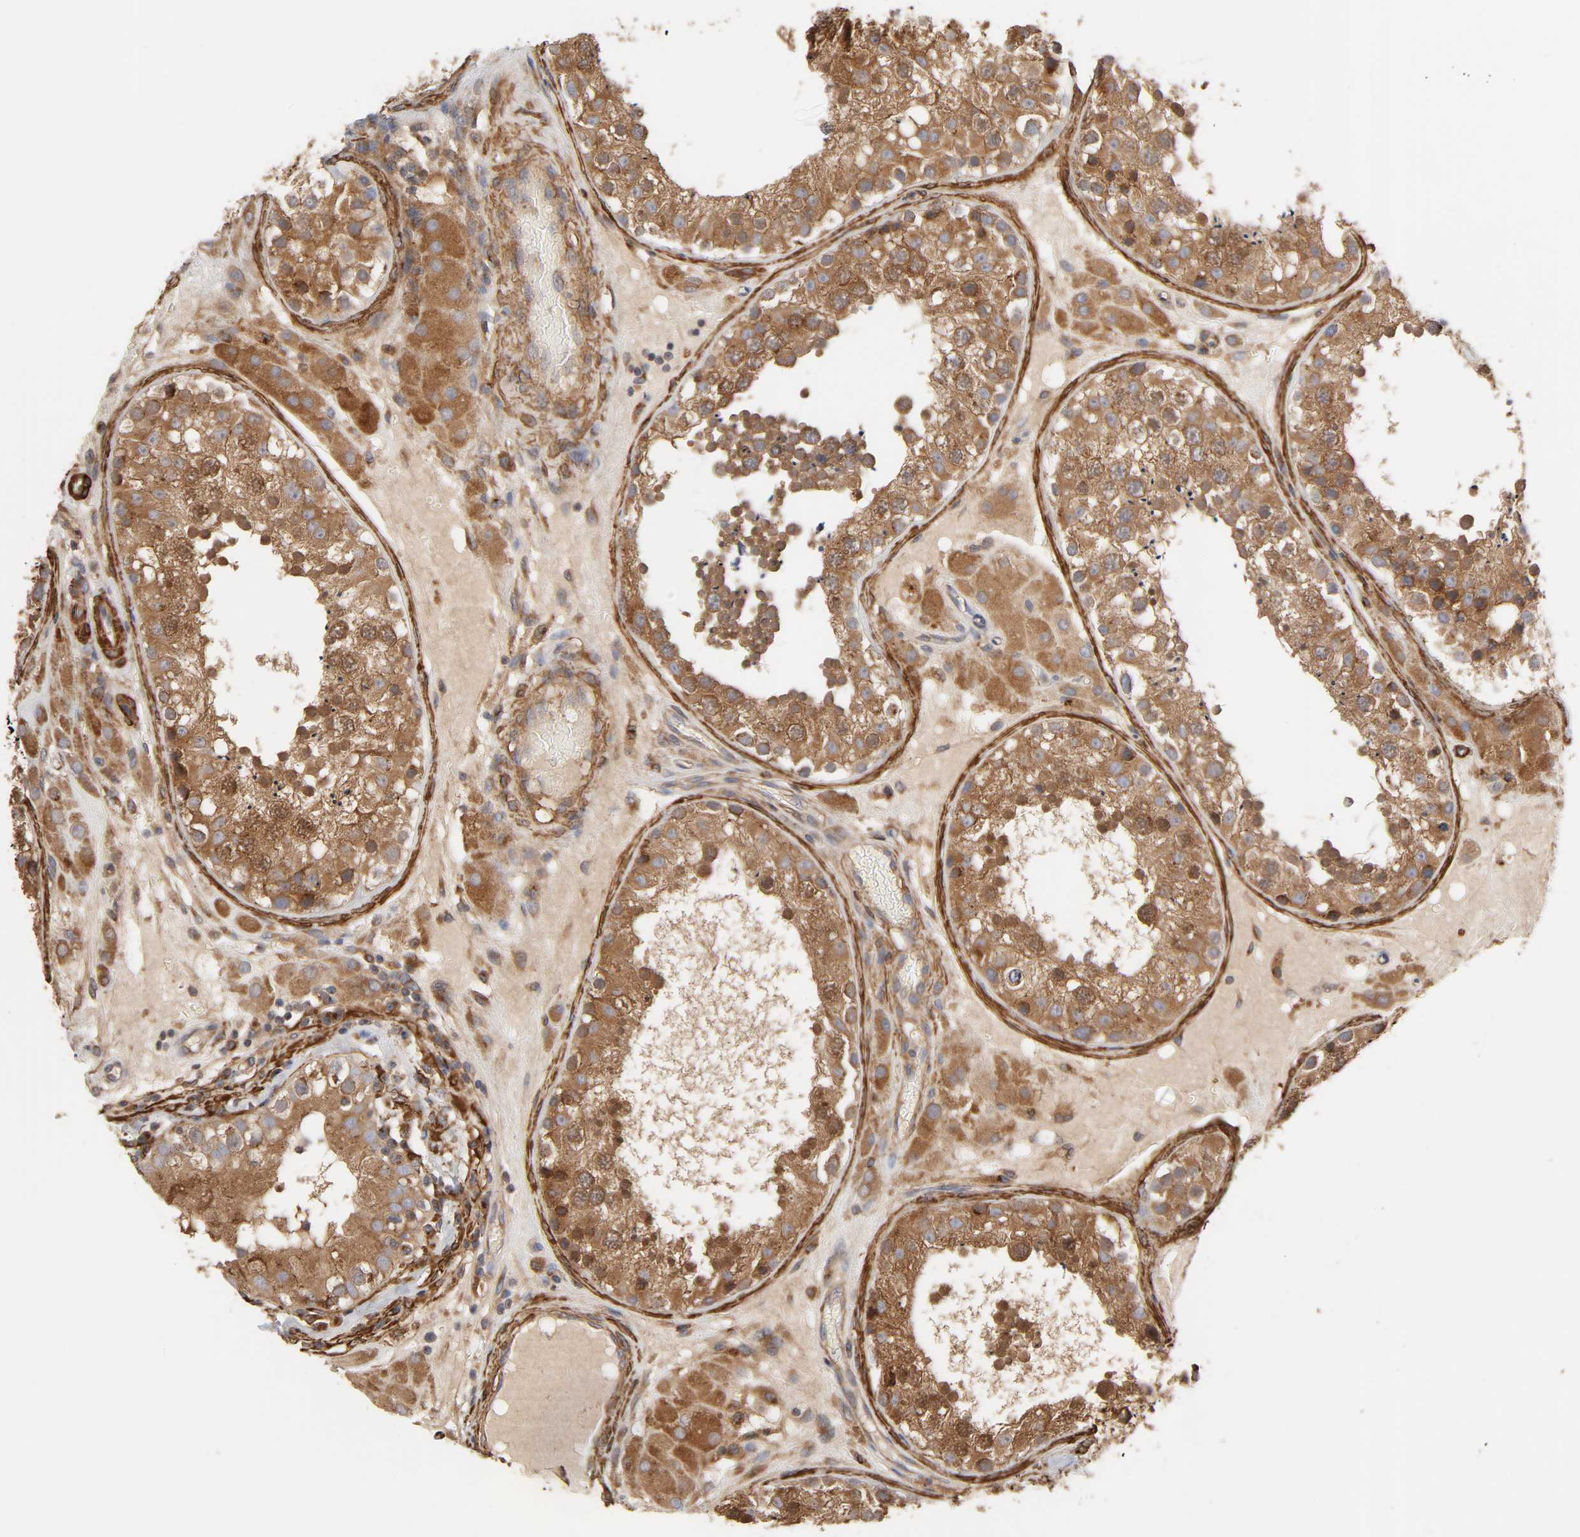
{"staining": {"intensity": "strong", "quantity": ">75%", "location": "cytoplasmic/membranous"}, "tissue": "testis", "cell_type": "Cells in seminiferous ducts", "image_type": "normal", "snomed": [{"axis": "morphology", "description": "Normal tissue, NOS"}, {"axis": "topography", "description": "Testis"}], "caption": "The photomicrograph reveals a brown stain indicating the presence of a protein in the cytoplasmic/membranous of cells in seminiferous ducts in testis.", "gene": "GNPTG", "patient": {"sex": "male", "age": 26}}